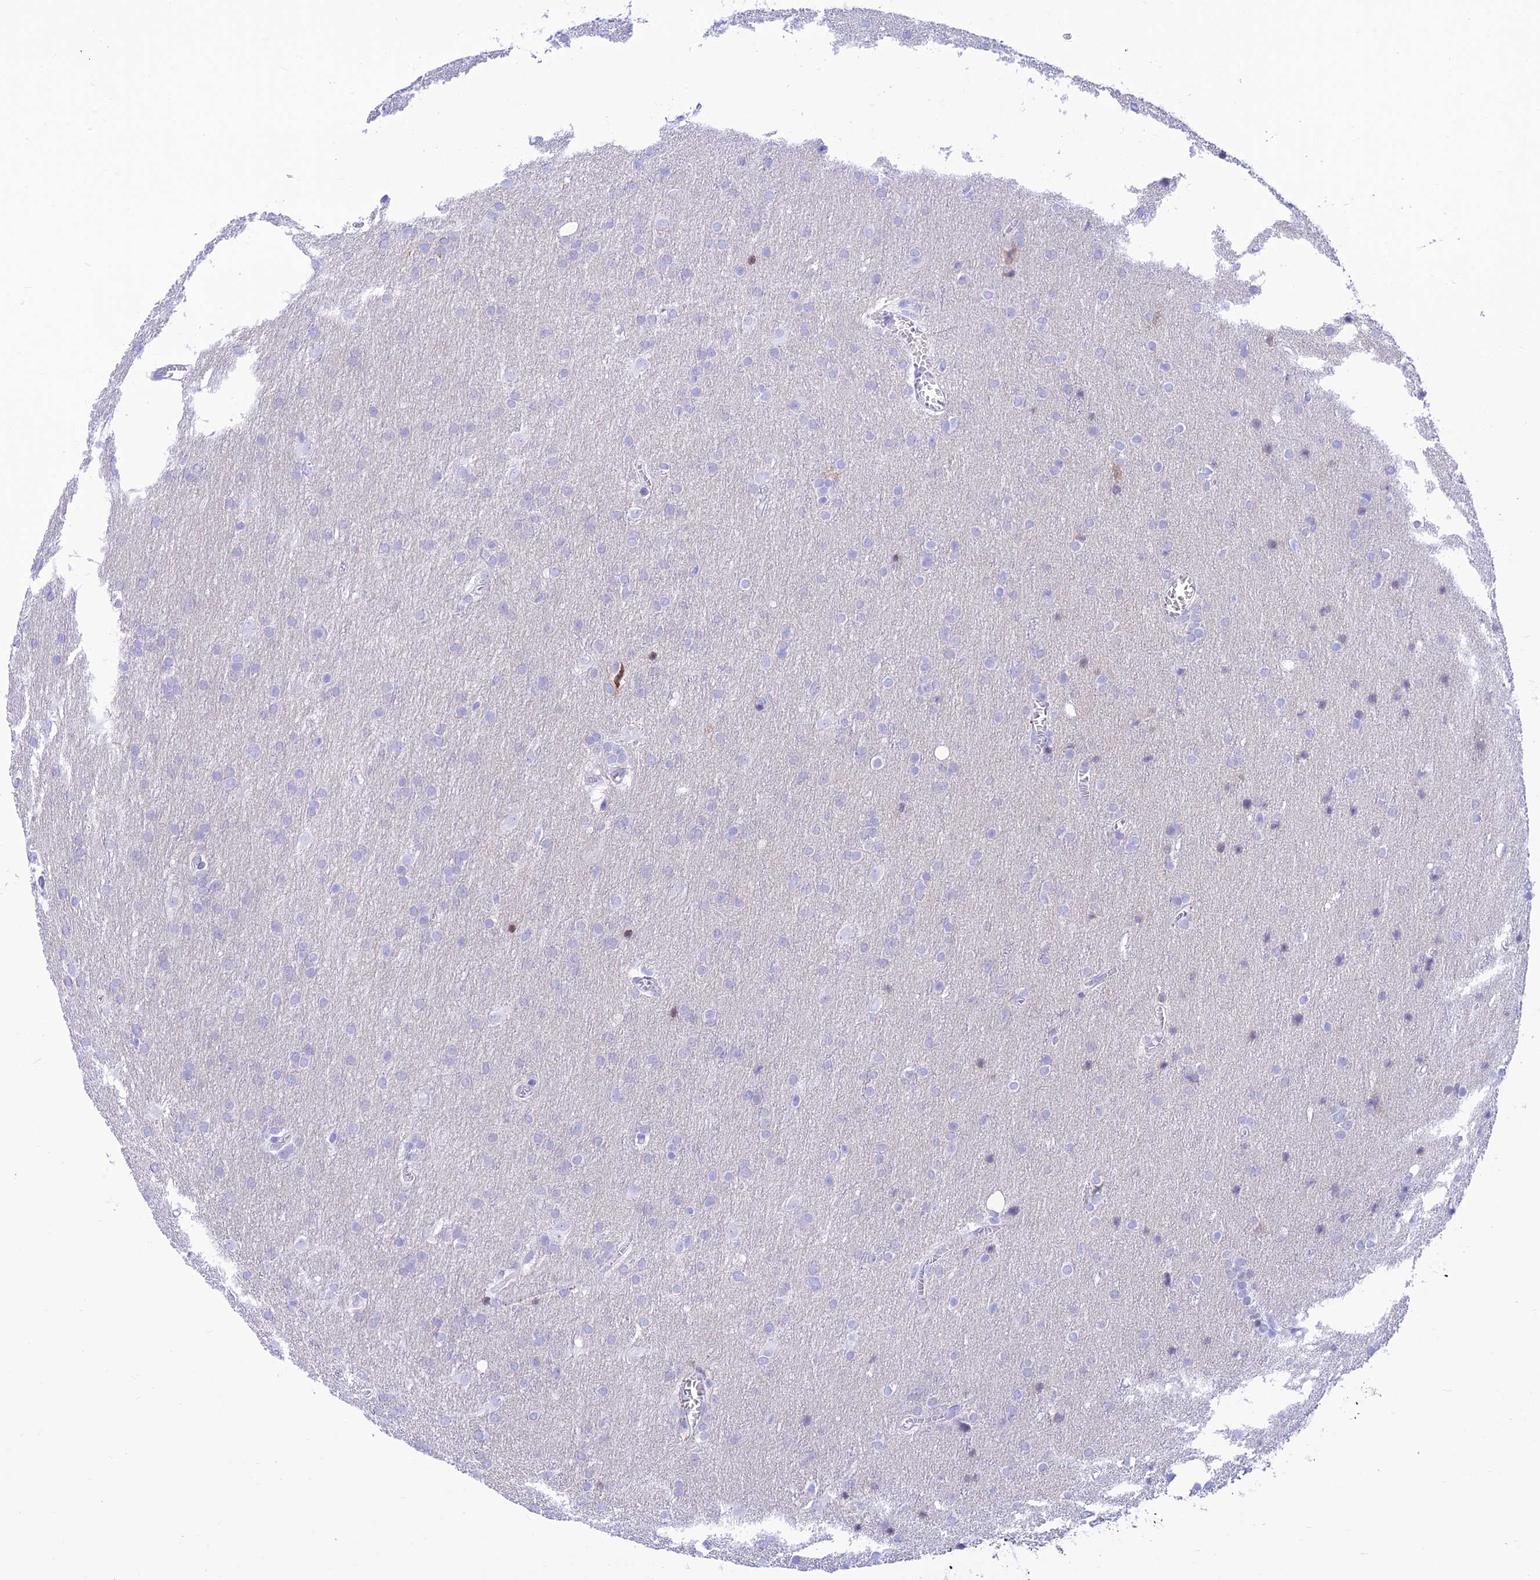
{"staining": {"intensity": "negative", "quantity": "none", "location": "none"}, "tissue": "glioma", "cell_type": "Tumor cells", "image_type": "cancer", "snomed": [{"axis": "morphology", "description": "Glioma, malignant, Low grade"}, {"axis": "topography", "description": "Brain"}], "caption": "Immunohistochemistry image of neoplastic tissue: malignant low-grade glioma stained with DAB displays no significant protein expression in tumor cells.", "gene": "PRNP", "patient": {"sex": "female", "age": 32}}